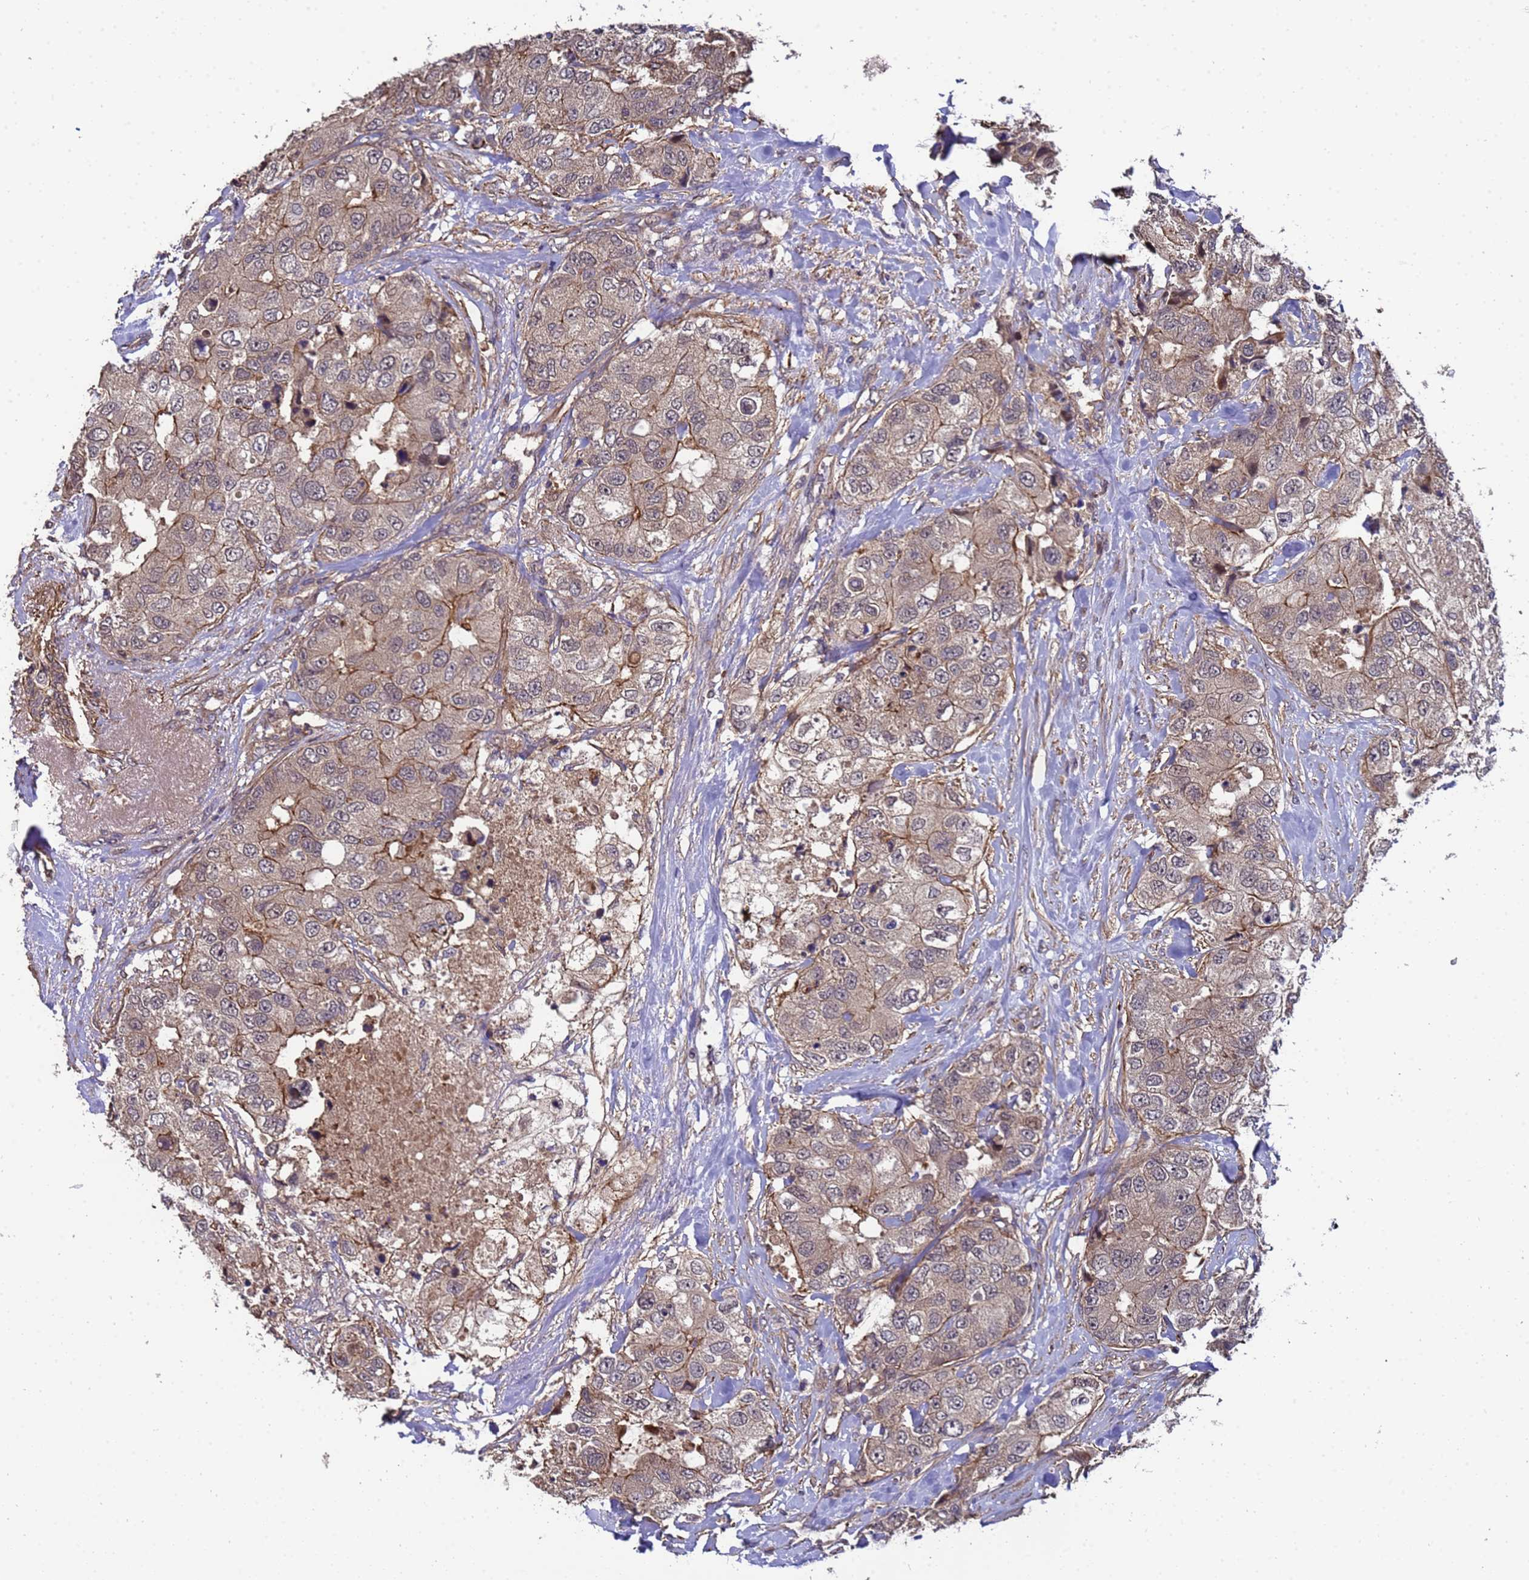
{"staining": {"intensity": "weak", "quantity": "25%-75%", "location": "cytoplasmic/membranous"}, "tissue": "breast cancer", "cell_type": "Tumor cells", "image_type": "cancer", "snomed": [{"axis": "morphology", "description": "Duct carcinoma"}, {"axis": "topography", "description": "Breast"}], "caption": "Protein expression analysis of breast cancer shows weak cytoplasmic/membranous staining in about 25%-75% of tumor cells.", "gene": "GSTCD", "patient": {"sex": "female", "age": 62}}